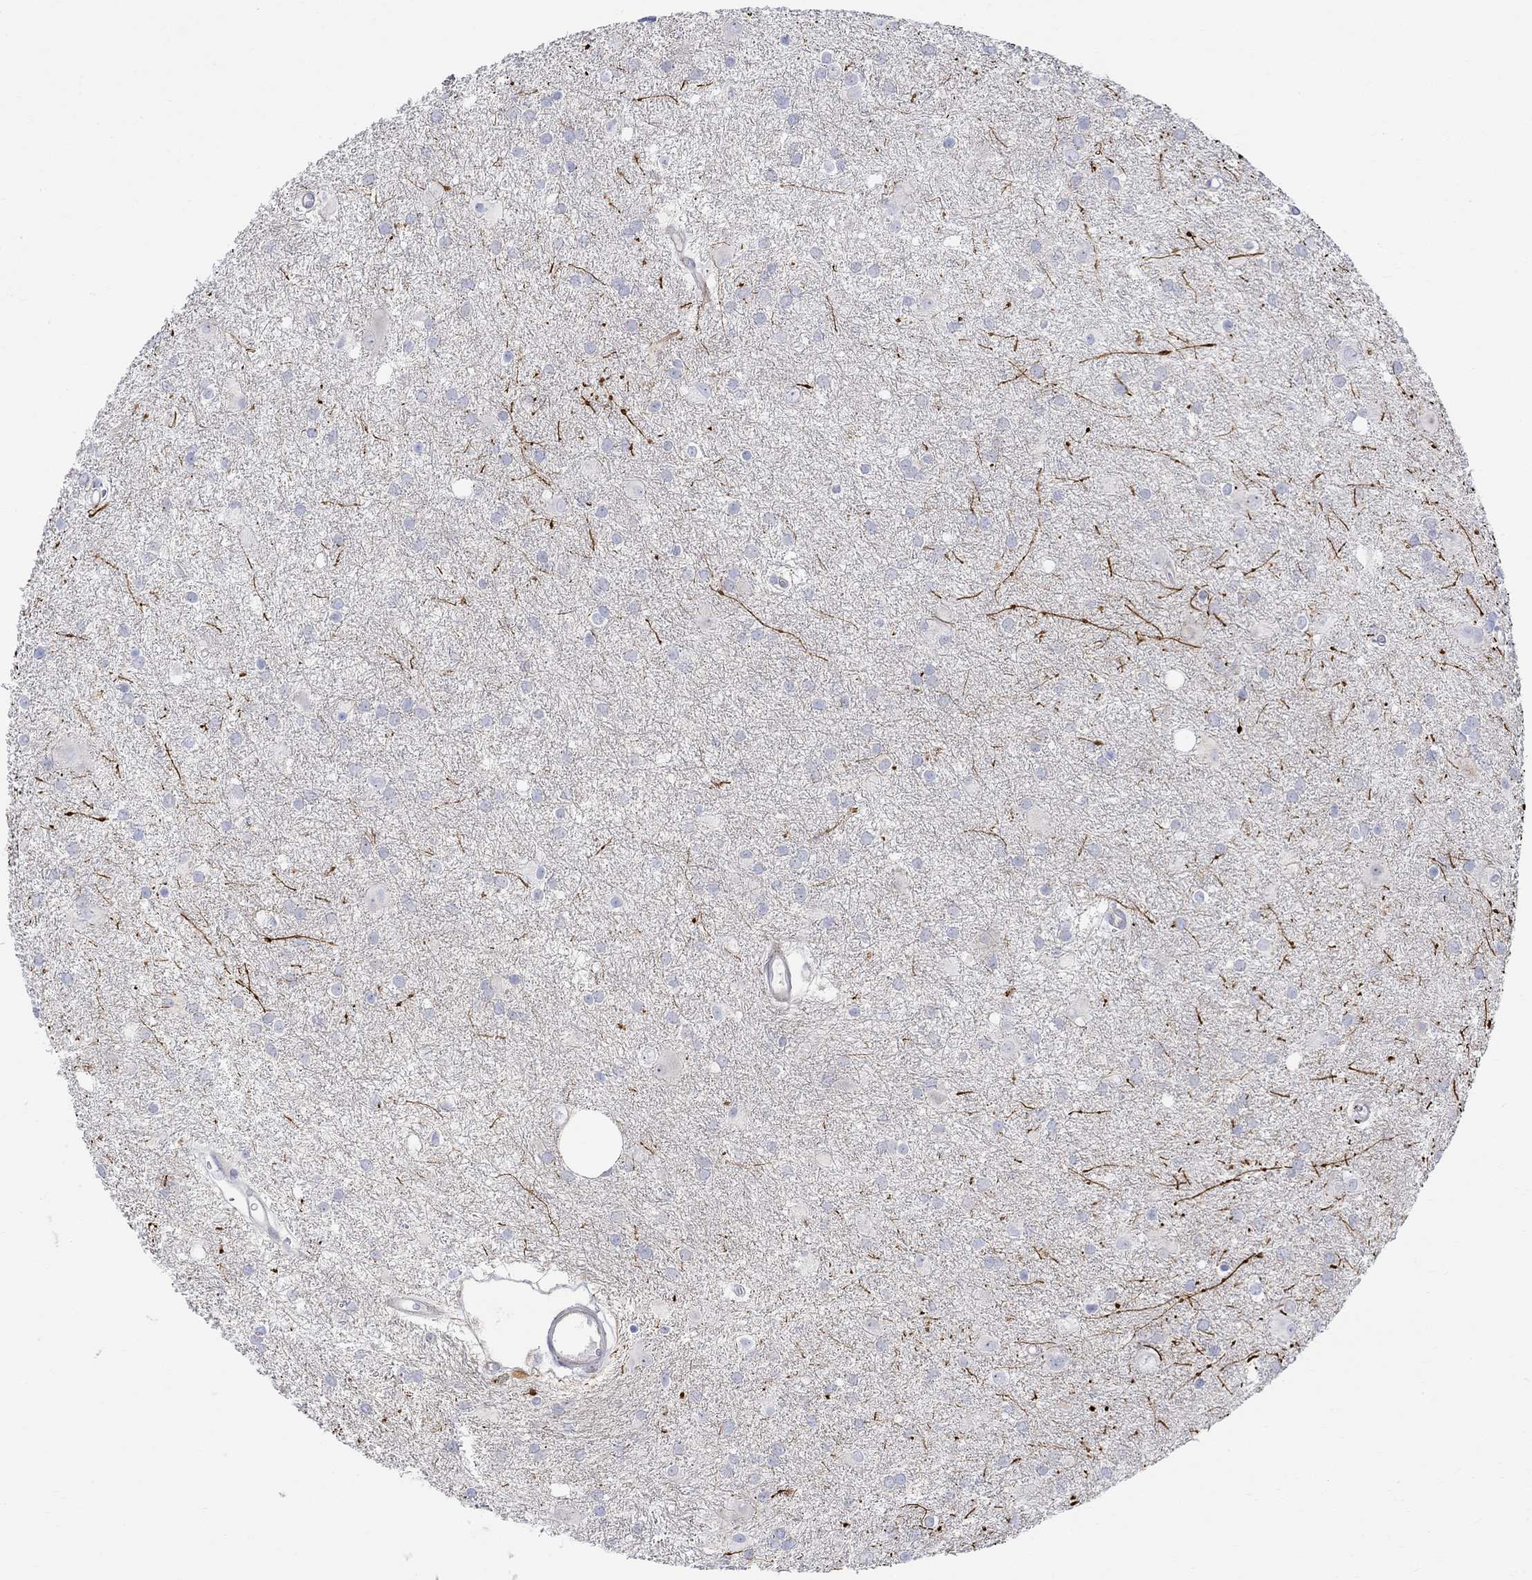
{"staining": {"intensity": "negative", "quantity": "none", "location": "none"}, "tissue": "glioma", "cell_type": "Tumor cells", "image_type": "cancer", "snomed": [{"axis": "morphology", "description": "Glioma, malignant, Low grade"}, {"axis": "topography", "description": "Brain"}], "caption": "Human glioma stained for a protein using immunohistochemistry demonstrates no positivity in tumor cells.", "gene": "ARSK", "patient": {"sex": "male", "age": 58}}